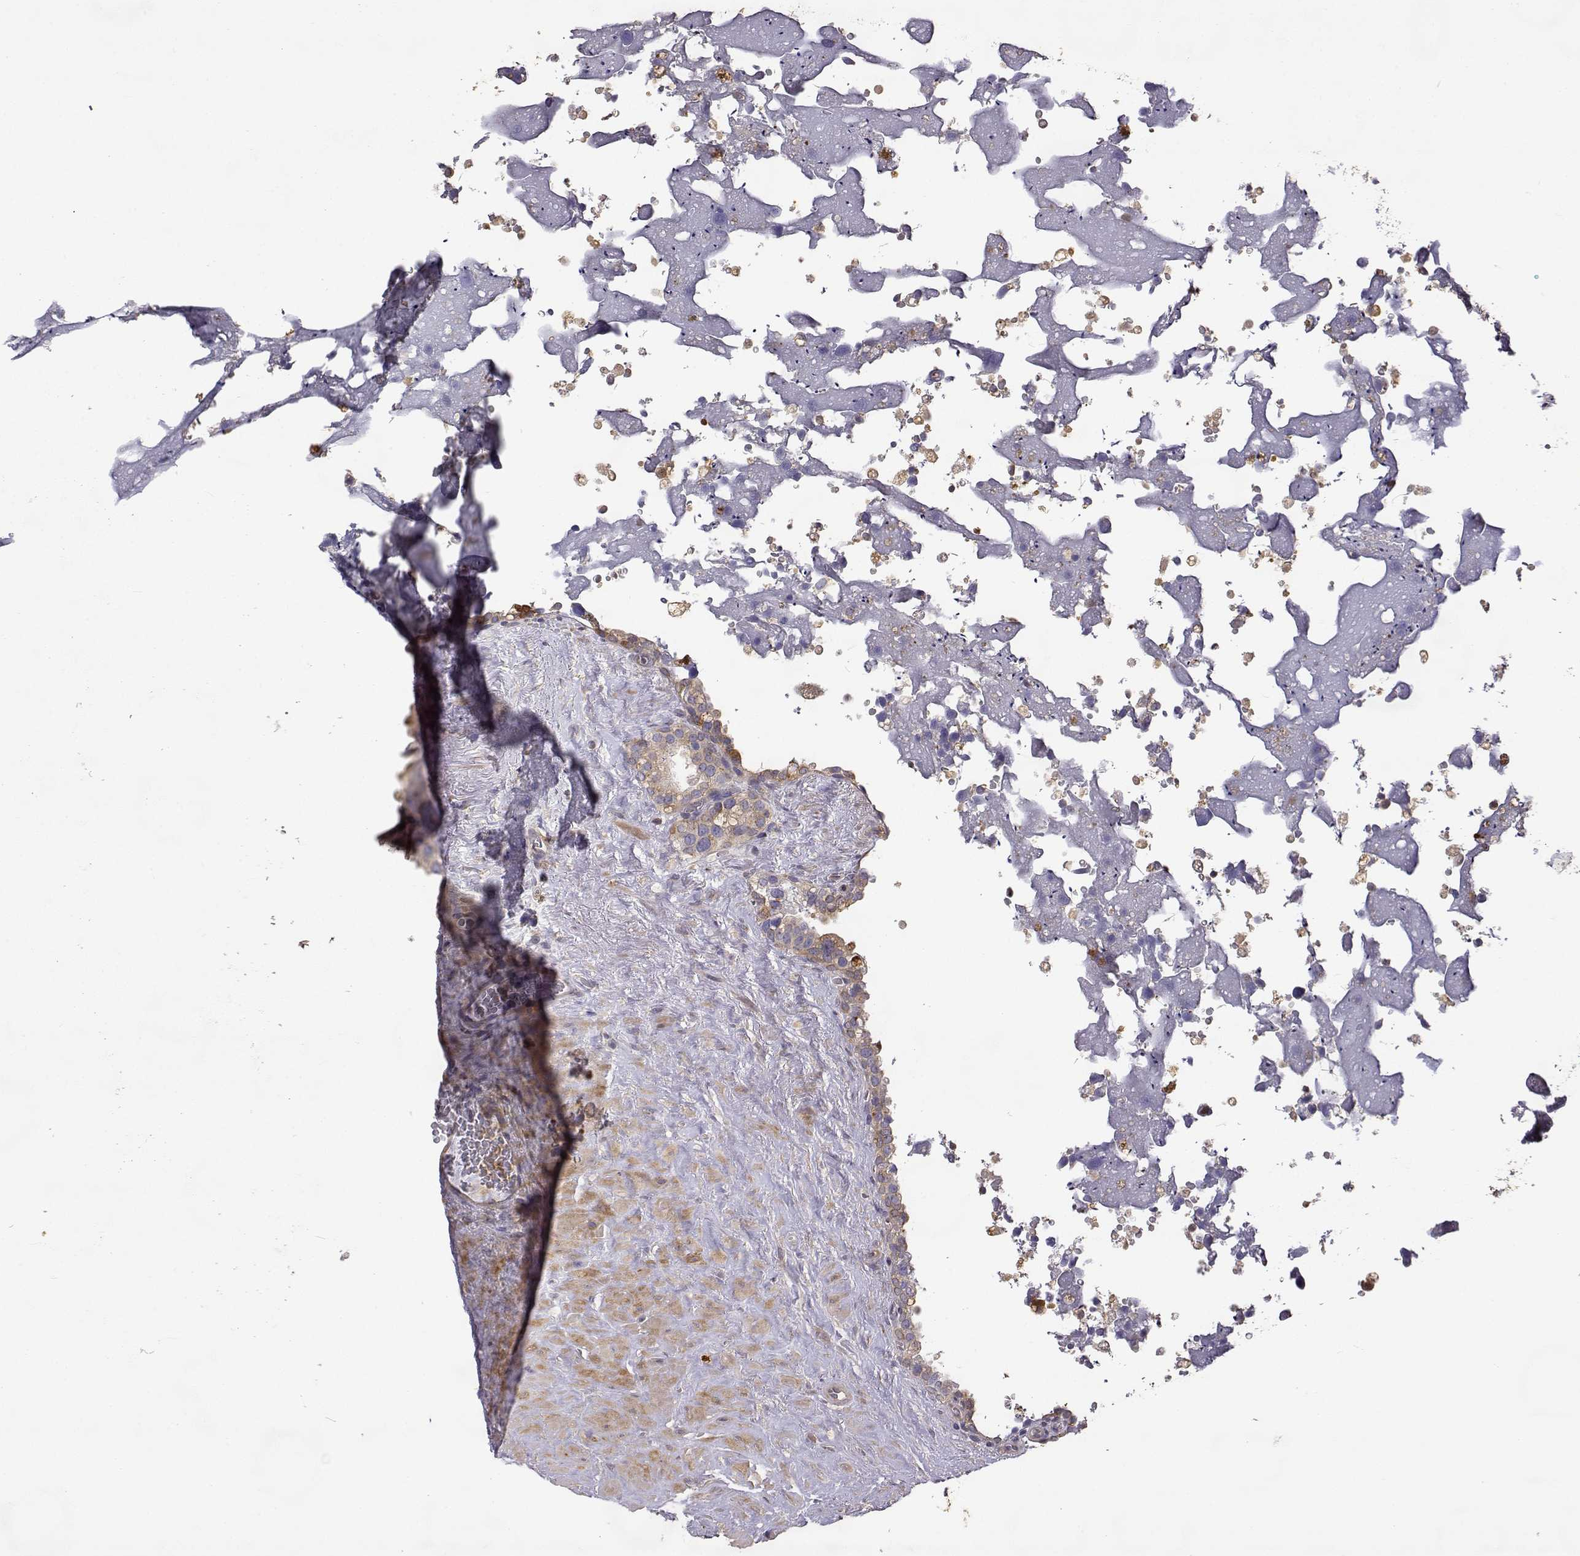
{"staining": {"intensity": "weak", "quantity": ">75%", "location": "cytoplasmic/membranous"}, "tissue": "seminal vesicle", "cell_type": "Glandular cells", "image_type": "normal", "snomed": [{"axis": "morphology", "description": "Normal tissue, NOS"}, {"axis": "topography", "description": "Seminal veicle"}], "caption": "Immunohistochemistry (IHC) image of unremarkable seminal vesicle: human seminal vesicle stained using immunohistochemistry displays low levels of weak protein expression localized specifically in the cytoplasmic/membranous of glandular cells, appearing as a cytoplasmic/membranous brown color.", "gene": "CRIM1", "patient": {"sex": "male", "age": 71}}